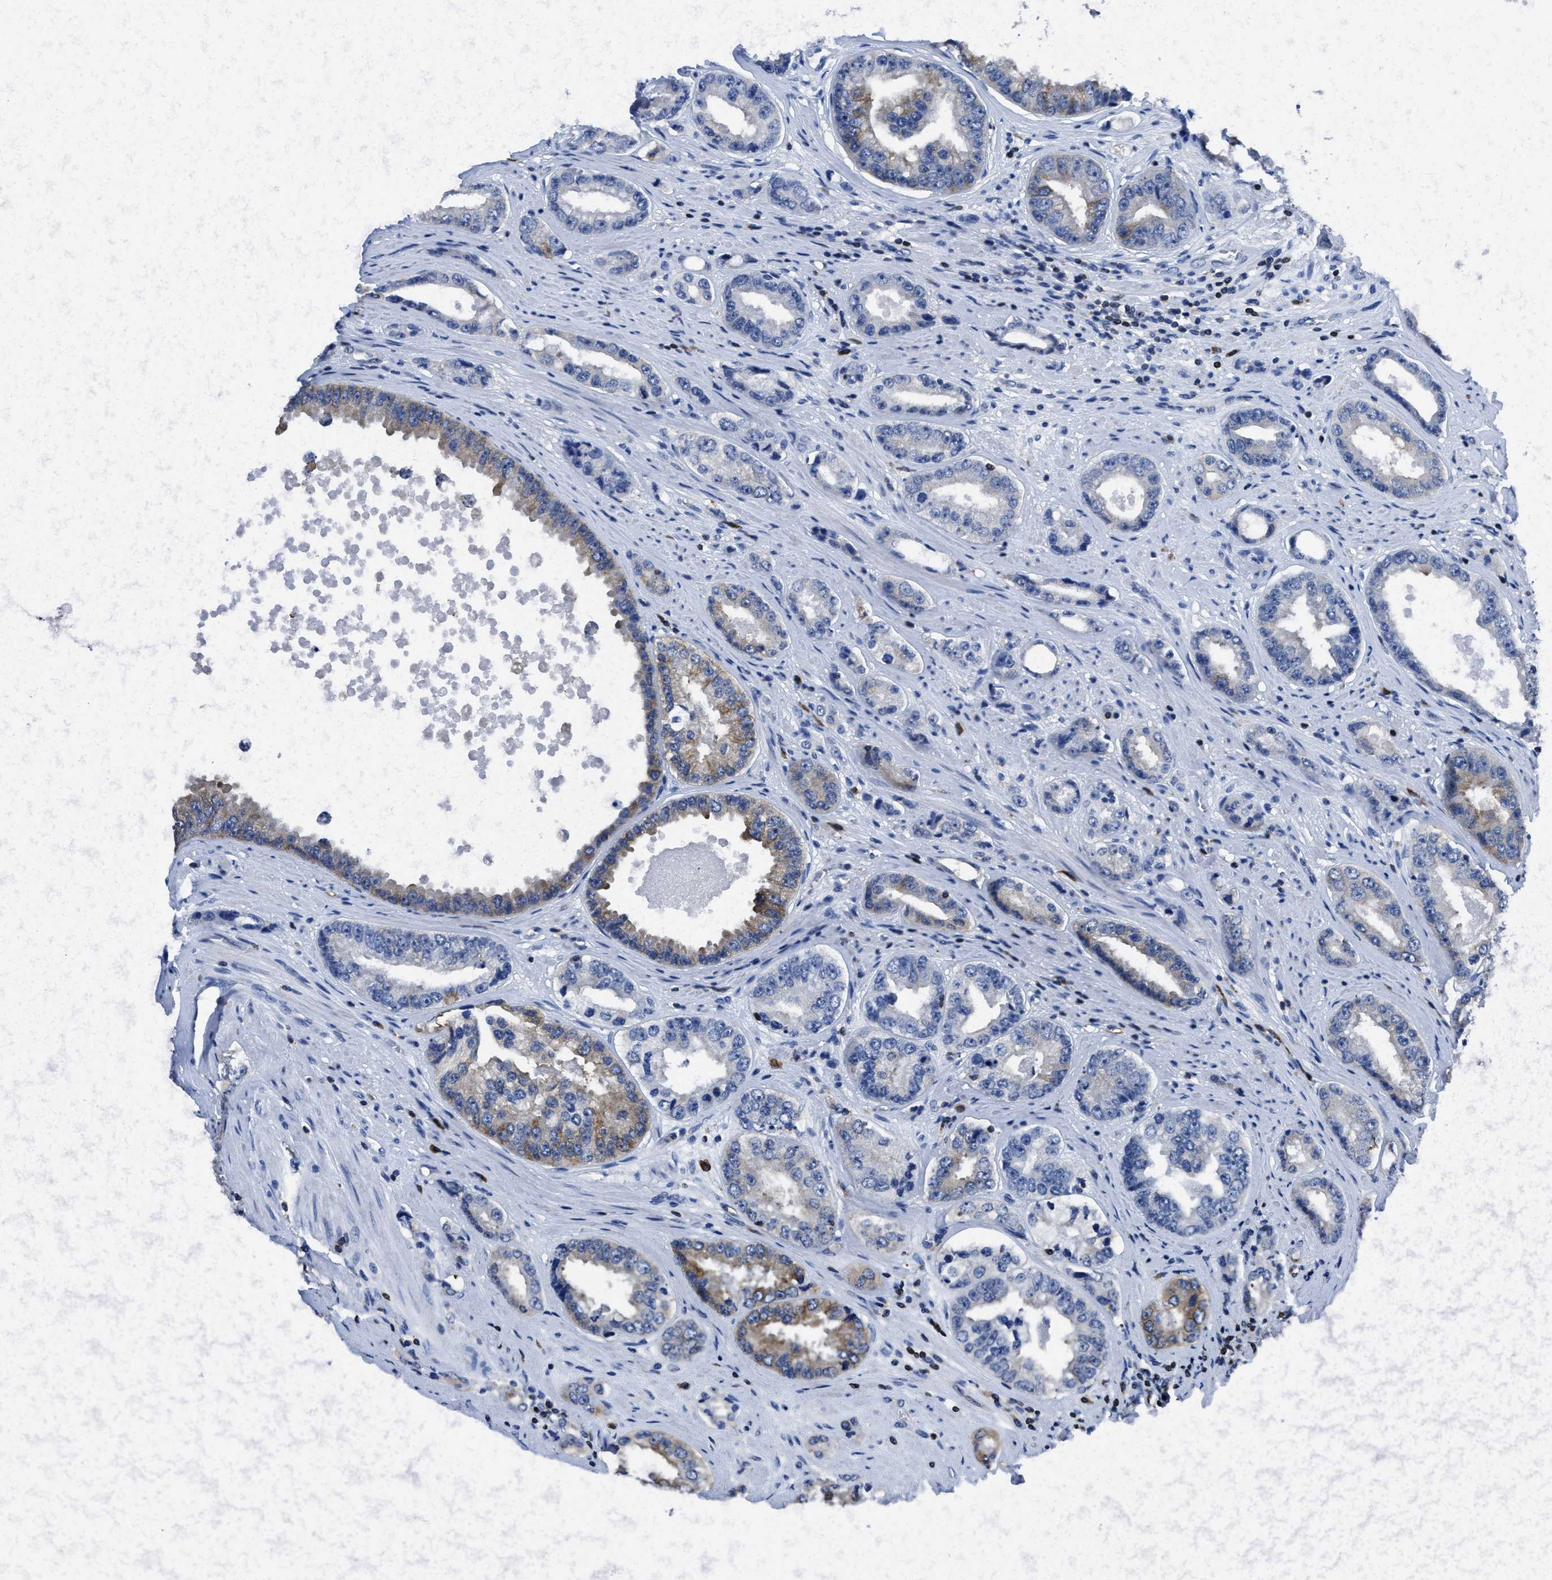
{"staining": {"intensity": "moderate", "quantity": "<25%", "location": "cytoplasmic/membranous"}, "tissue": "prostate cancer", "cell_type": "Tumor cells", "image_type": "cancer", "snomed": [{"axis": "morphology", "description": "Adenocarcinoma, High grade"}, {"axis": "topography", "description": "Prostate"}], "caption": "A brown stain shows moderate cytoplasmic/membranous expression of a protein in prostate cancer tumor cells.", "gene": "ITGA3", "patient": {"sex": "male", "age": 61}}